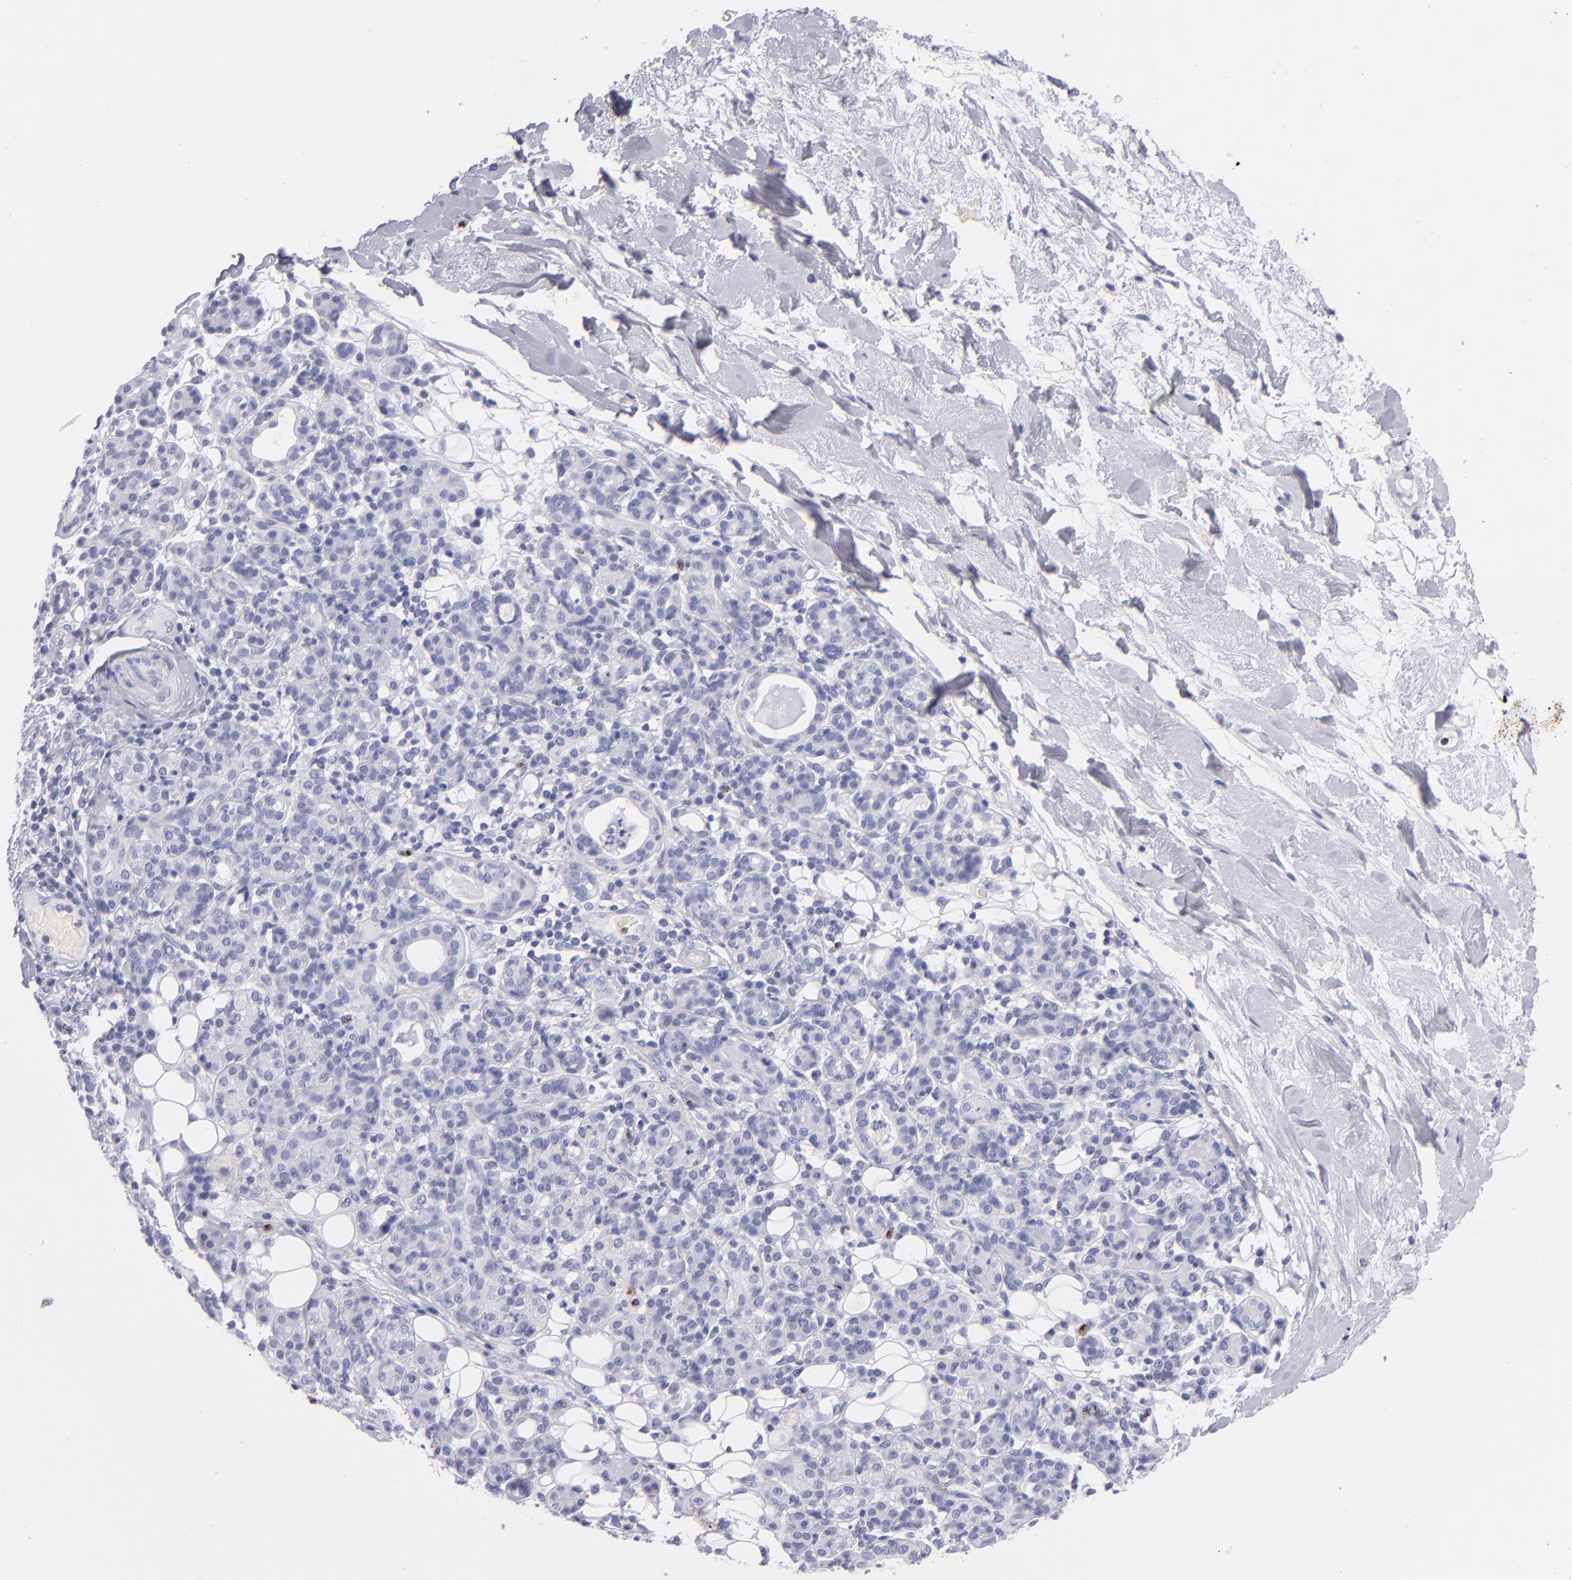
{"staining": {"intensity": "negative", "quantity": "none", "location": "none"}, "tissue": "skin cancer", "cell_type": "Tumor cells", "image_type": "cancer", "snomed": [{"axis": "morphology", "description": "Squamous cell carcinoma, NOS"}, {"axis": "topography", "description": "Skin"}], "caption": "Skin squamous cell carcinoma stained for a protein using immunohistochemistry (IHC) demonstrates no staining tumor cells.", "gene": "PRF1", "patient": {"sex": "male", "age": 84}}